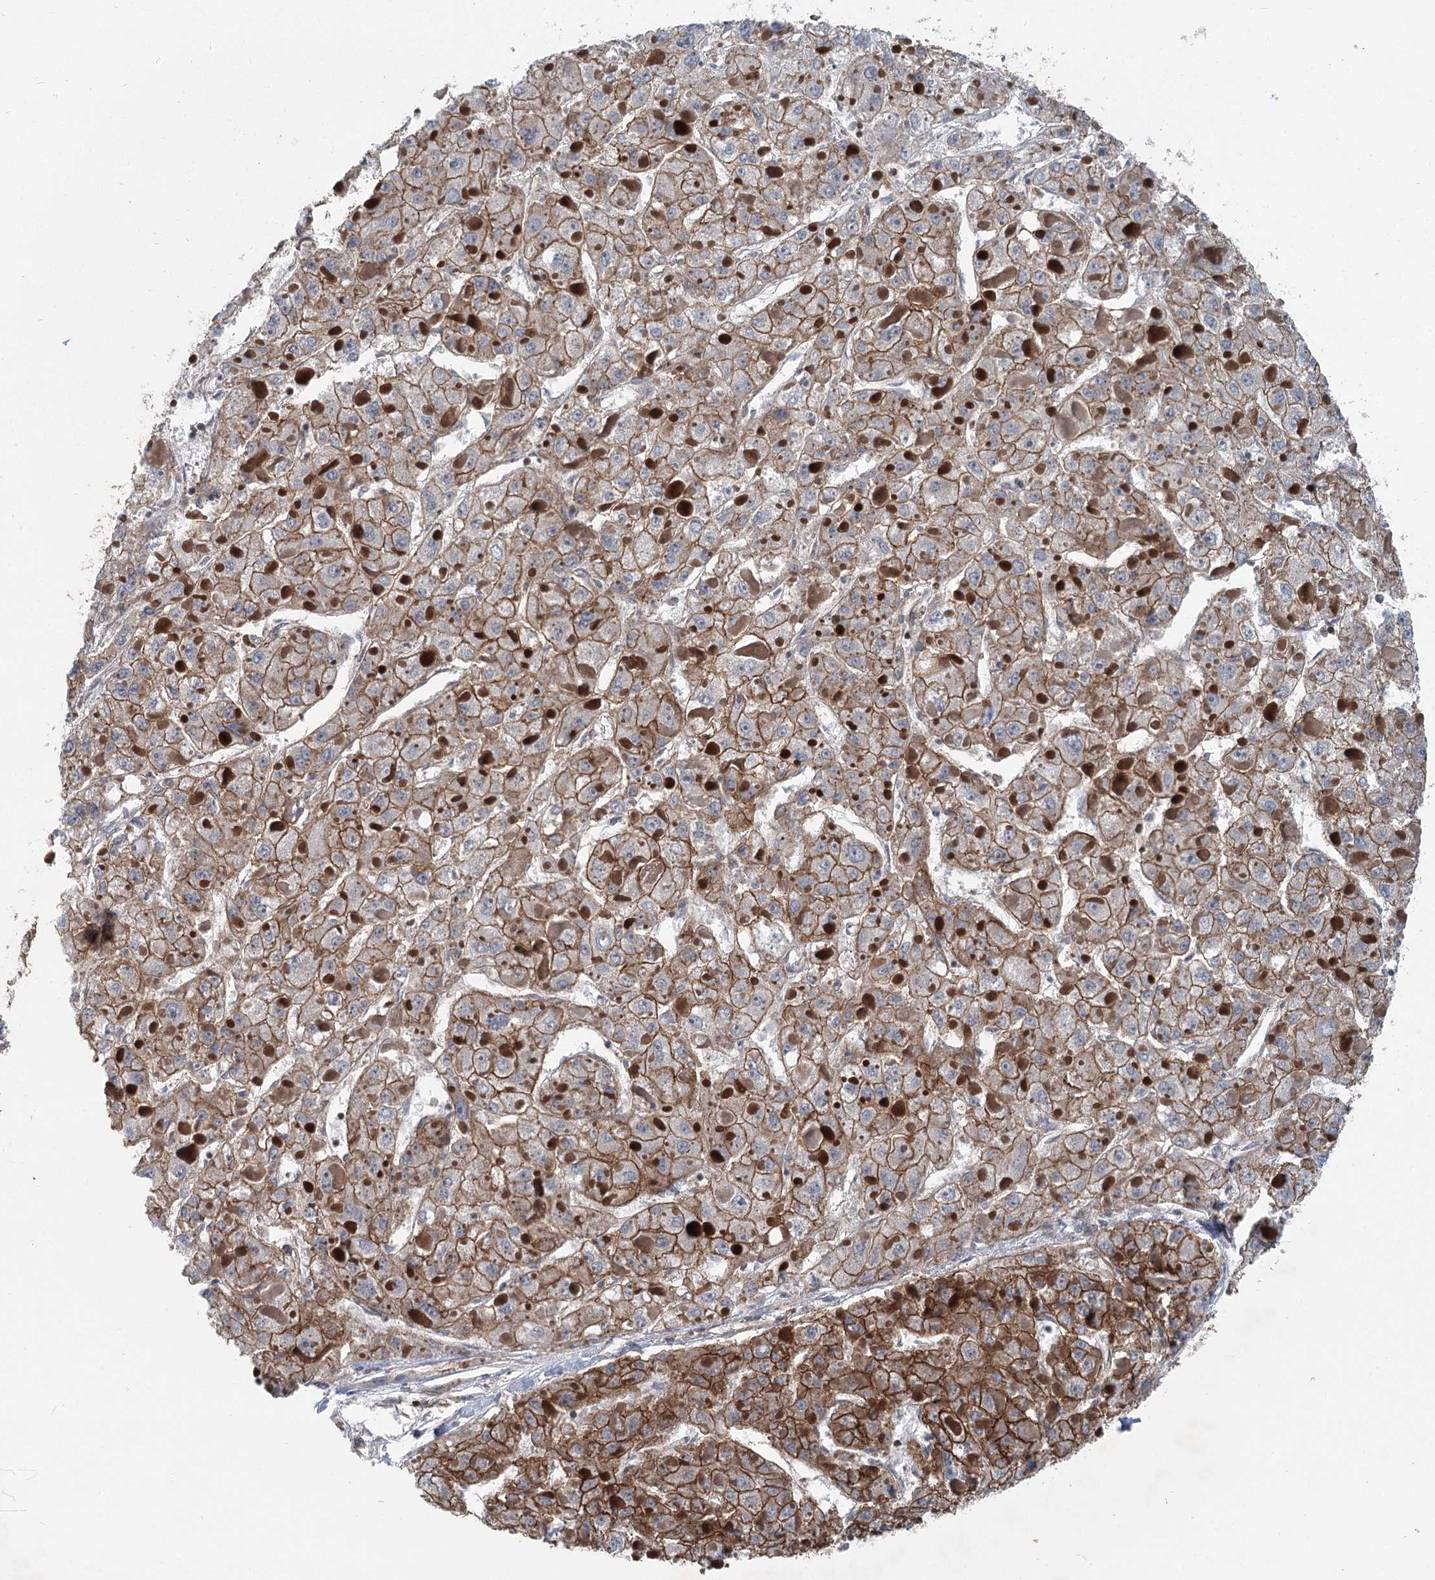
{"staining": {"intensity": "strong", "quantity": ">75%", "location": "cytoplasmic/membranous"}, "tissue": "liver cancer", "cell_type": "Tumor cells", "image_type": "cancer", "snomed": [{"axis": "morphology", "description": "Carcinoma, Hepatocellular, NOS"}, {"axis": "topography", "description": "Liver"}], "caption": "Immunohistochemical staining of liver cancer (hepatocellular carcinoma) displays high levels of strong cytoplasmic/membranous protein staining in about >75% of tumor cells.", "gene": "IQSEC1", "patient": {"sex": "female", "age": 73}}